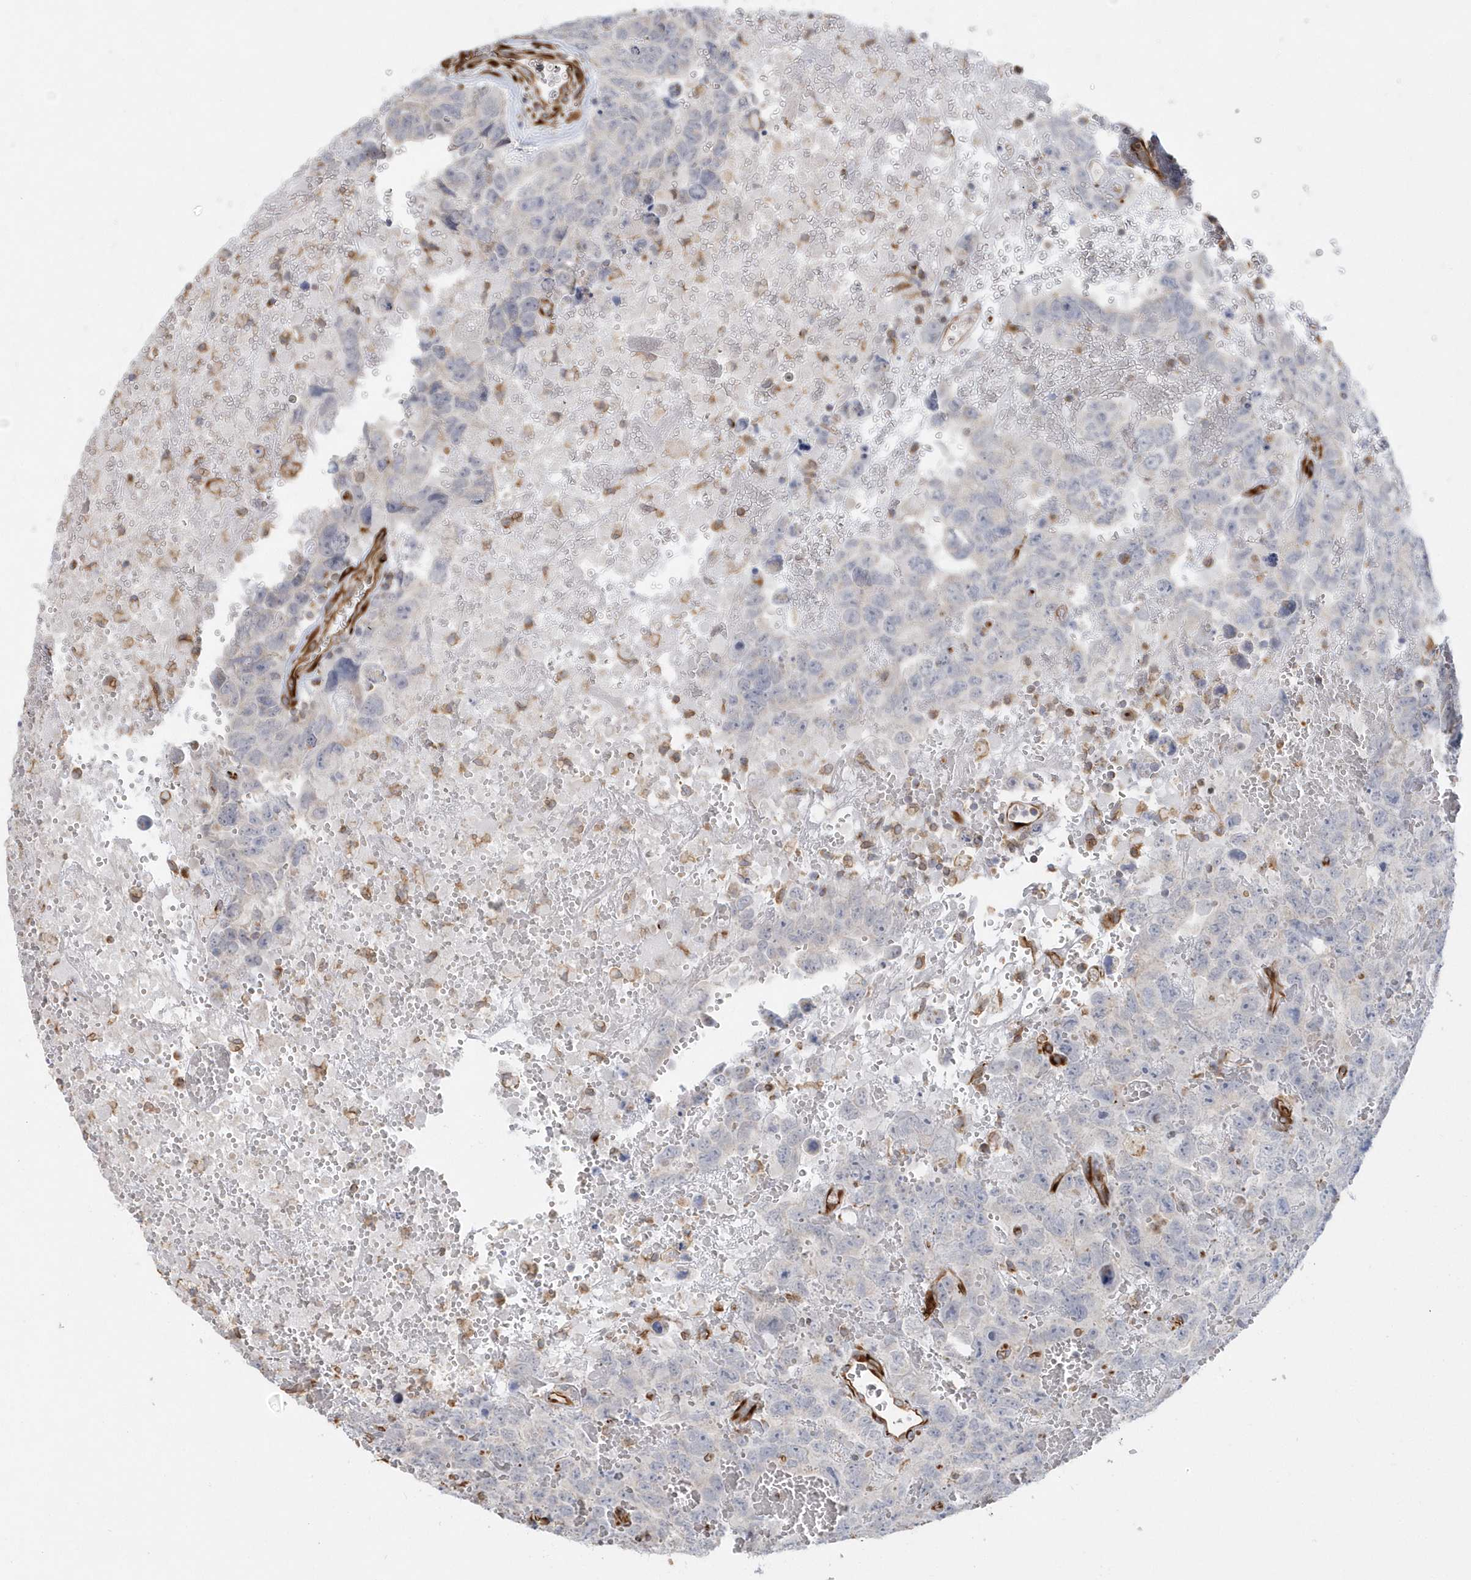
{"staining": {"intensity": "negative", "quantity": "none", "location": "none"}, "tissue": "testis cancer", "cell_type": "Tumor cells", "image_type": "cancer", "snomed": [{"axis": "morphology", "description": "Carcinoma, Embryonal, NOS"}, {"axis": "topography", "description": "Testis"}], "caption": "Embryonal carcinoma (testis) stained for a protein using immunohistochemistry reveals no positivity tumor cells.", "gene": "RAB17", "patient": {"sex": "male", "age": 45}}